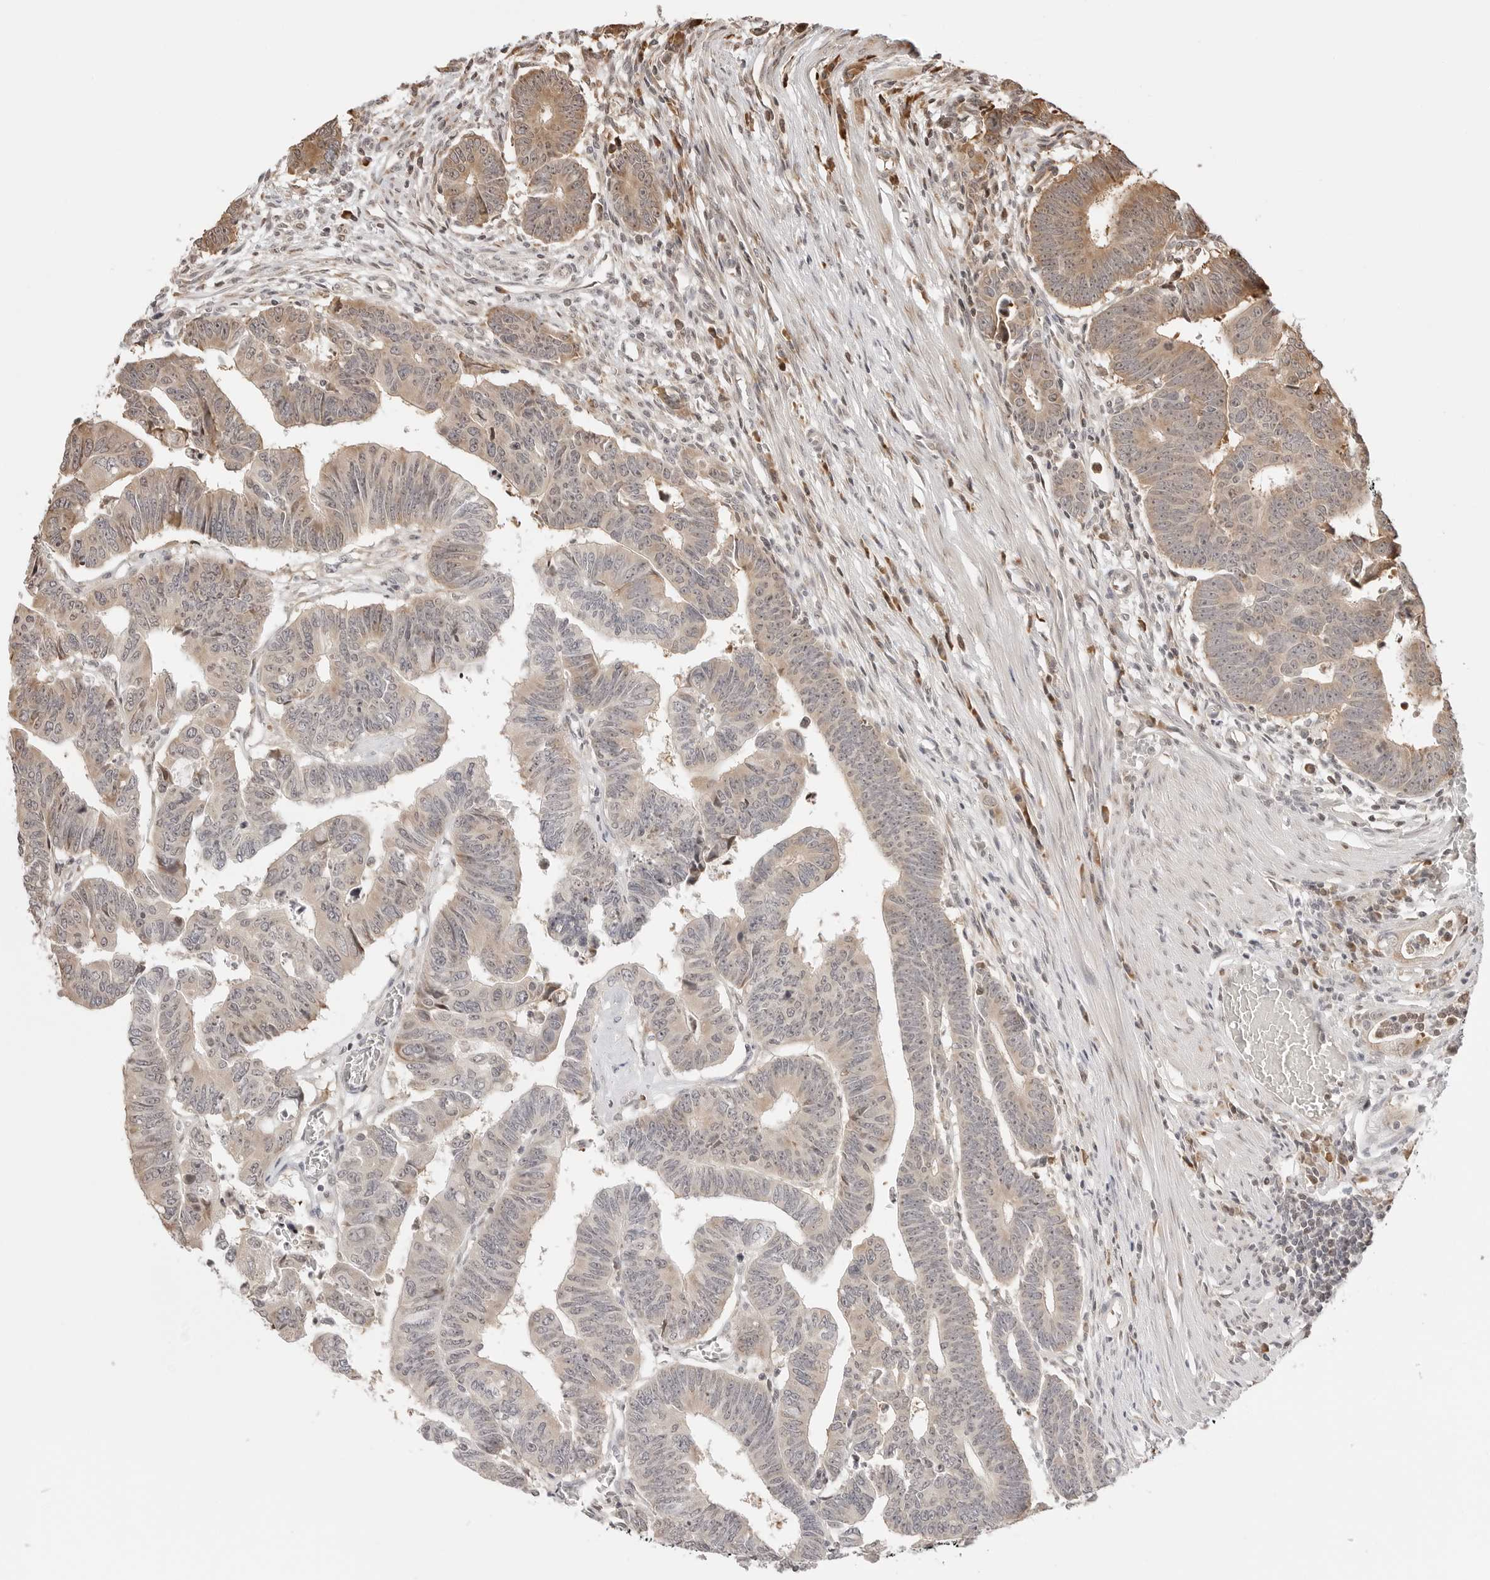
{"staining": {"intensity": "weak", "quantity": "25%-75%", "location": "cytoplasmic/membranous,nuclear"}, "tissue": "colorectal cancer", "cell_type": "Tumor cells", "image_type": "cancer", "snomed": [{"axis": "morphology", "description": "Adenocarcinoma, NOS"}, {"axis": "topography", "description": "Rectum"}], "caption": "Adenocarcinoma (colorectal) tissue demonstrates weak cytoplasmic/membranous and nuclear staining in approximately 25%-75% of tumor cells, visualized by immunohistochemistry.", "gene": "FKBP14", "patient": {"sex": "female", "age": 65}}